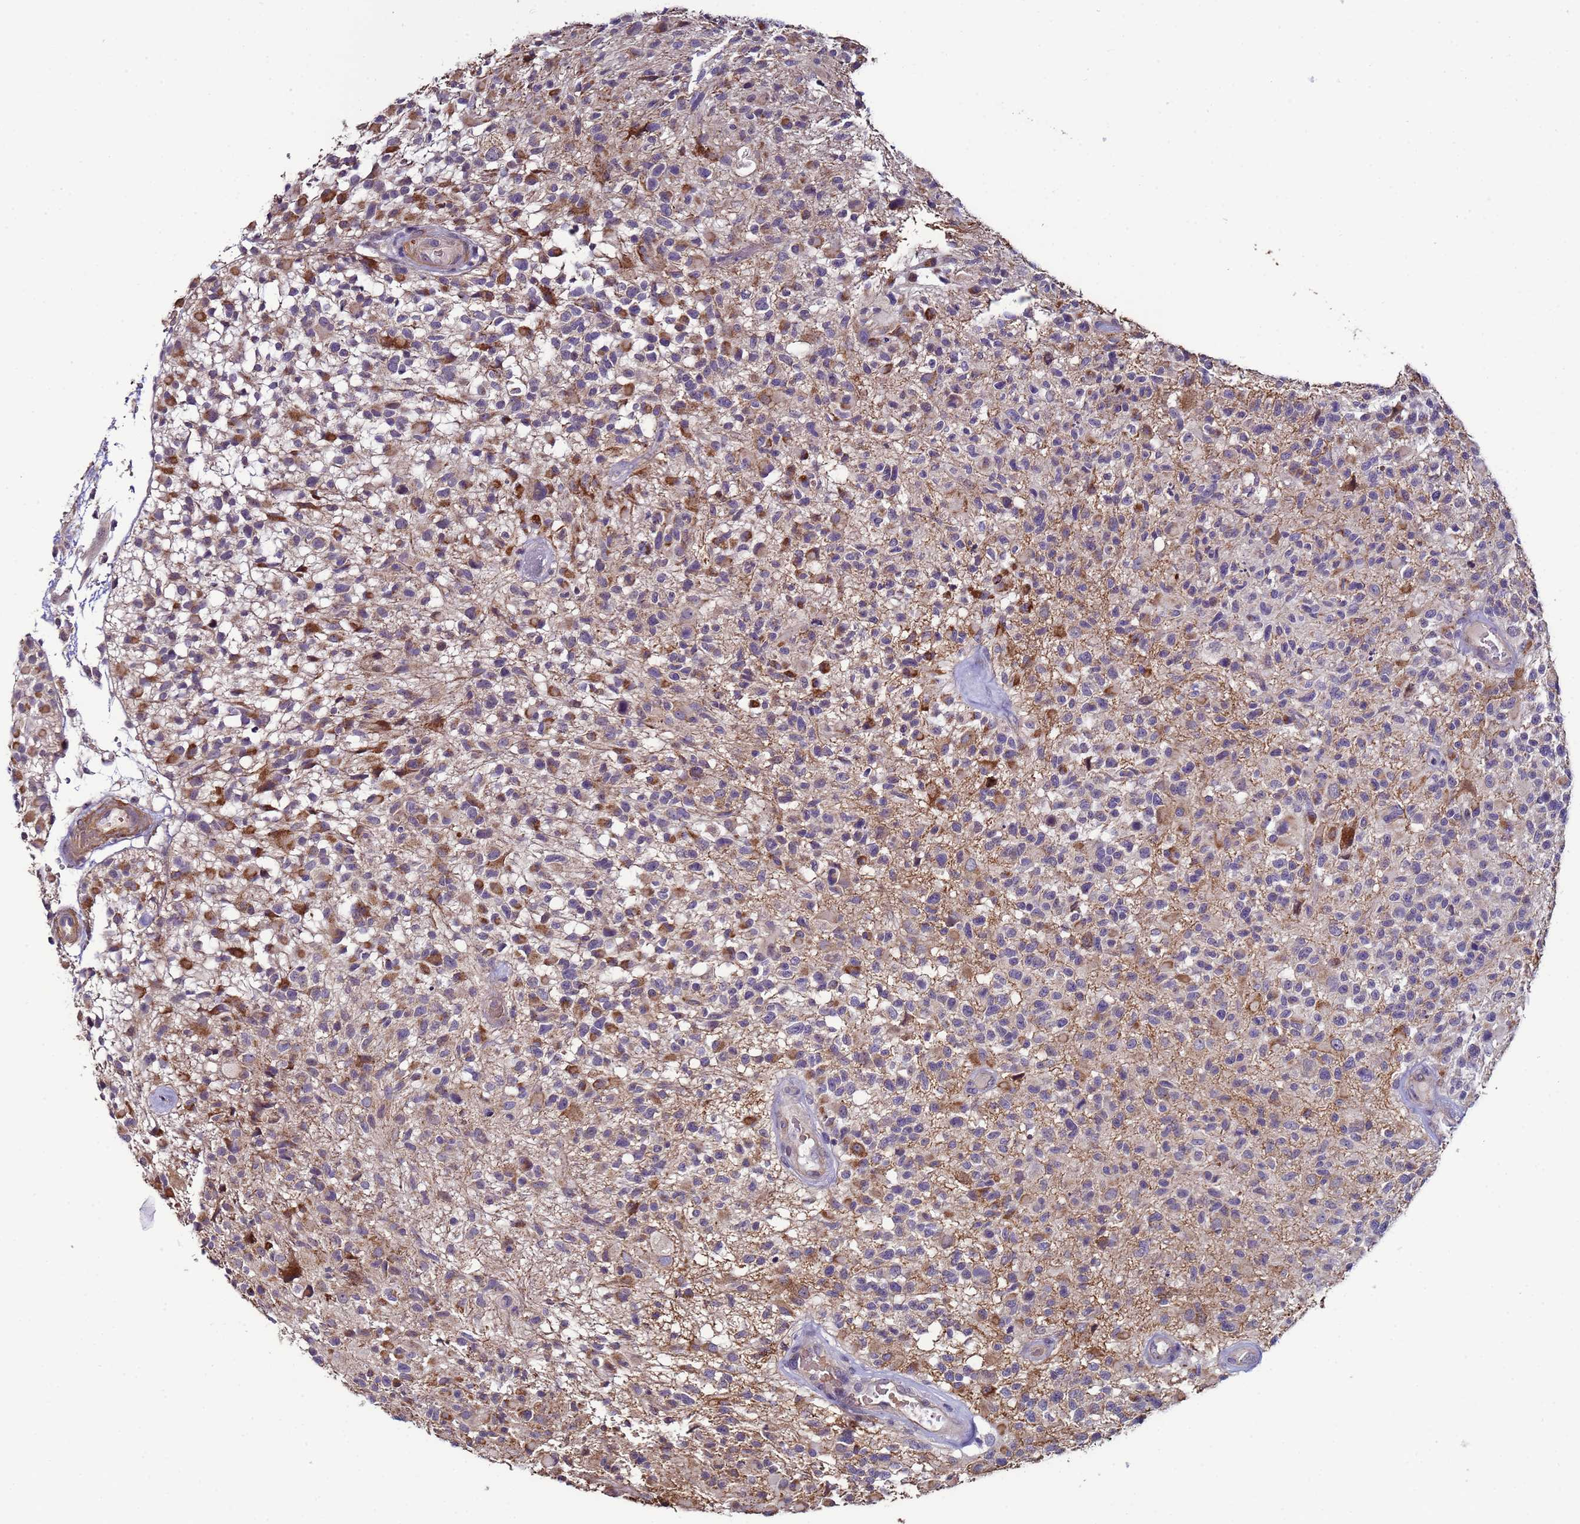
{"staining": {"intensity": "moderate", "quantity": "<25%", "location": "cytoplasmic/membranous"}, "tissue": "glioma", "cell_type": "Tumor cells", "image_type": "cancer", "snomed": [{"axis": "morphology", "description": "Glioma, malignant, High grade"}, {"axis": "morphology", "description": "Glioblastoma, NOS"}, {"axis": "topography", "description": "Brain"}], "caption": "Moderate cytoplasmic/membranous positivity is appreciated in about <25% of tumor cells in glioblastoma.", "gene": "CLHC1", "patient": {"sex": "male", "age": 60}}